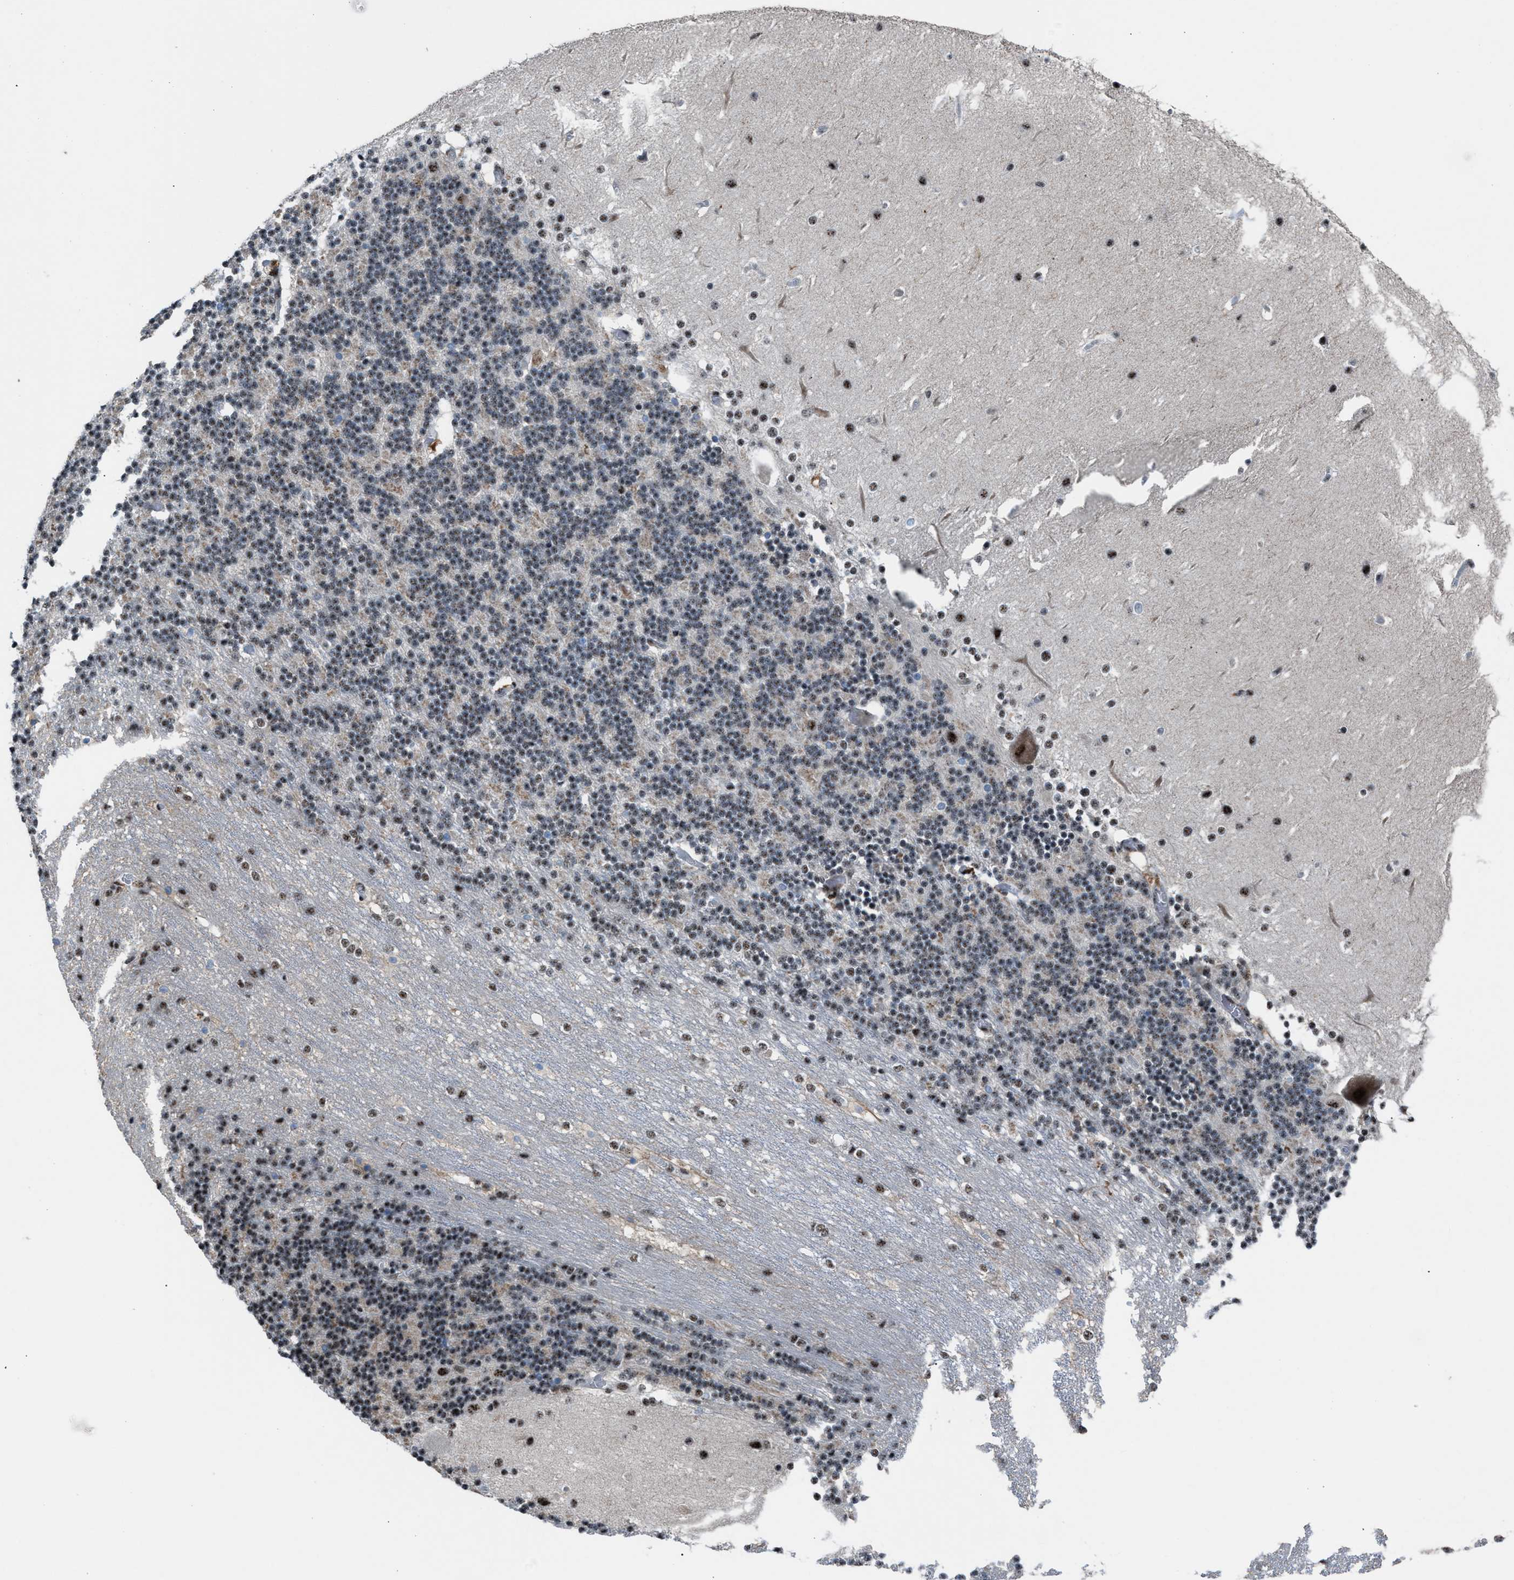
{"staining": {"intensity": "weak", "quantity": ">75%", "location": "nuclear"}, "tissue": "cerebellum", "cell_type": "Cells in granular layer", "image_type": "normal", "snomed": [{"axis": "morphology", "description": "Normal tissue, NOS"}, {"axis": "topography", "description": "Cerebellum"}], "caption": "This photomicrograph displays normal cerebellum stained with immunohistochemistry (IHC) to label a protein in brown. The nuclear of cells in granular layer show weak positivity for the protein. Nuclei are counter-stained blue.", "gene": "CENPP", "patient": {"sex": "female", "age": 19}}